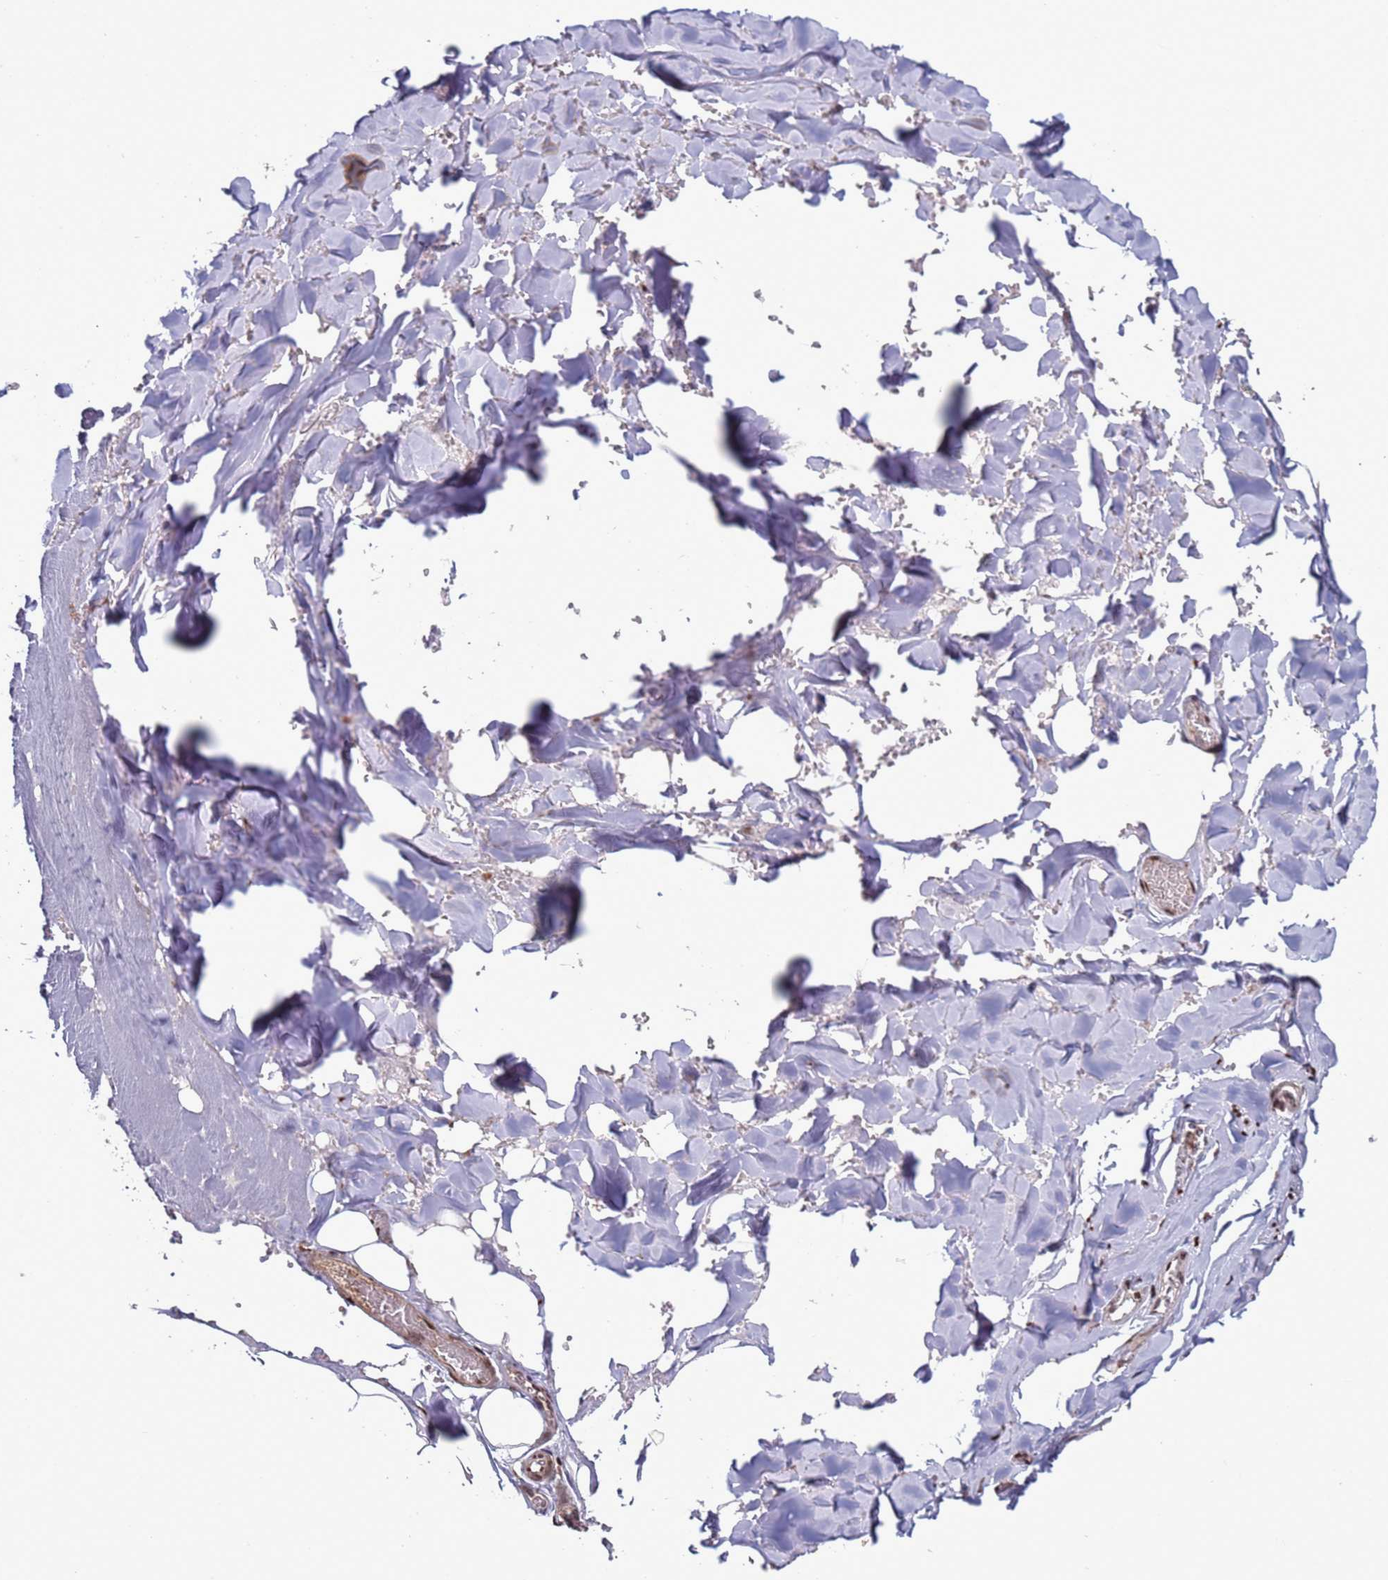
{"staining": {"intensity": "negative", "quantity": "none", "location": "none"}, "tissue": "adipose tissue", "cell_type": "Adipocytes", "image_type": "normal", "snomed": [{"axis": "morphology", "description": "Normal tissue, NOS"}, {"axis": "topography", "description": "Salivary gland"}, {"axis": "topography", "description": "Peripheral nerve tissue"}], "caption": "Immunohistochemistry (IHC) photomicrograph of normal adipose tissue: adipose tissue stained with DAB (3,3'-diaminobenzidine) shows no significant protein expression in adipocytes.", "gene": "HGH1", "patient": {"sex": "male", "age": 38}}